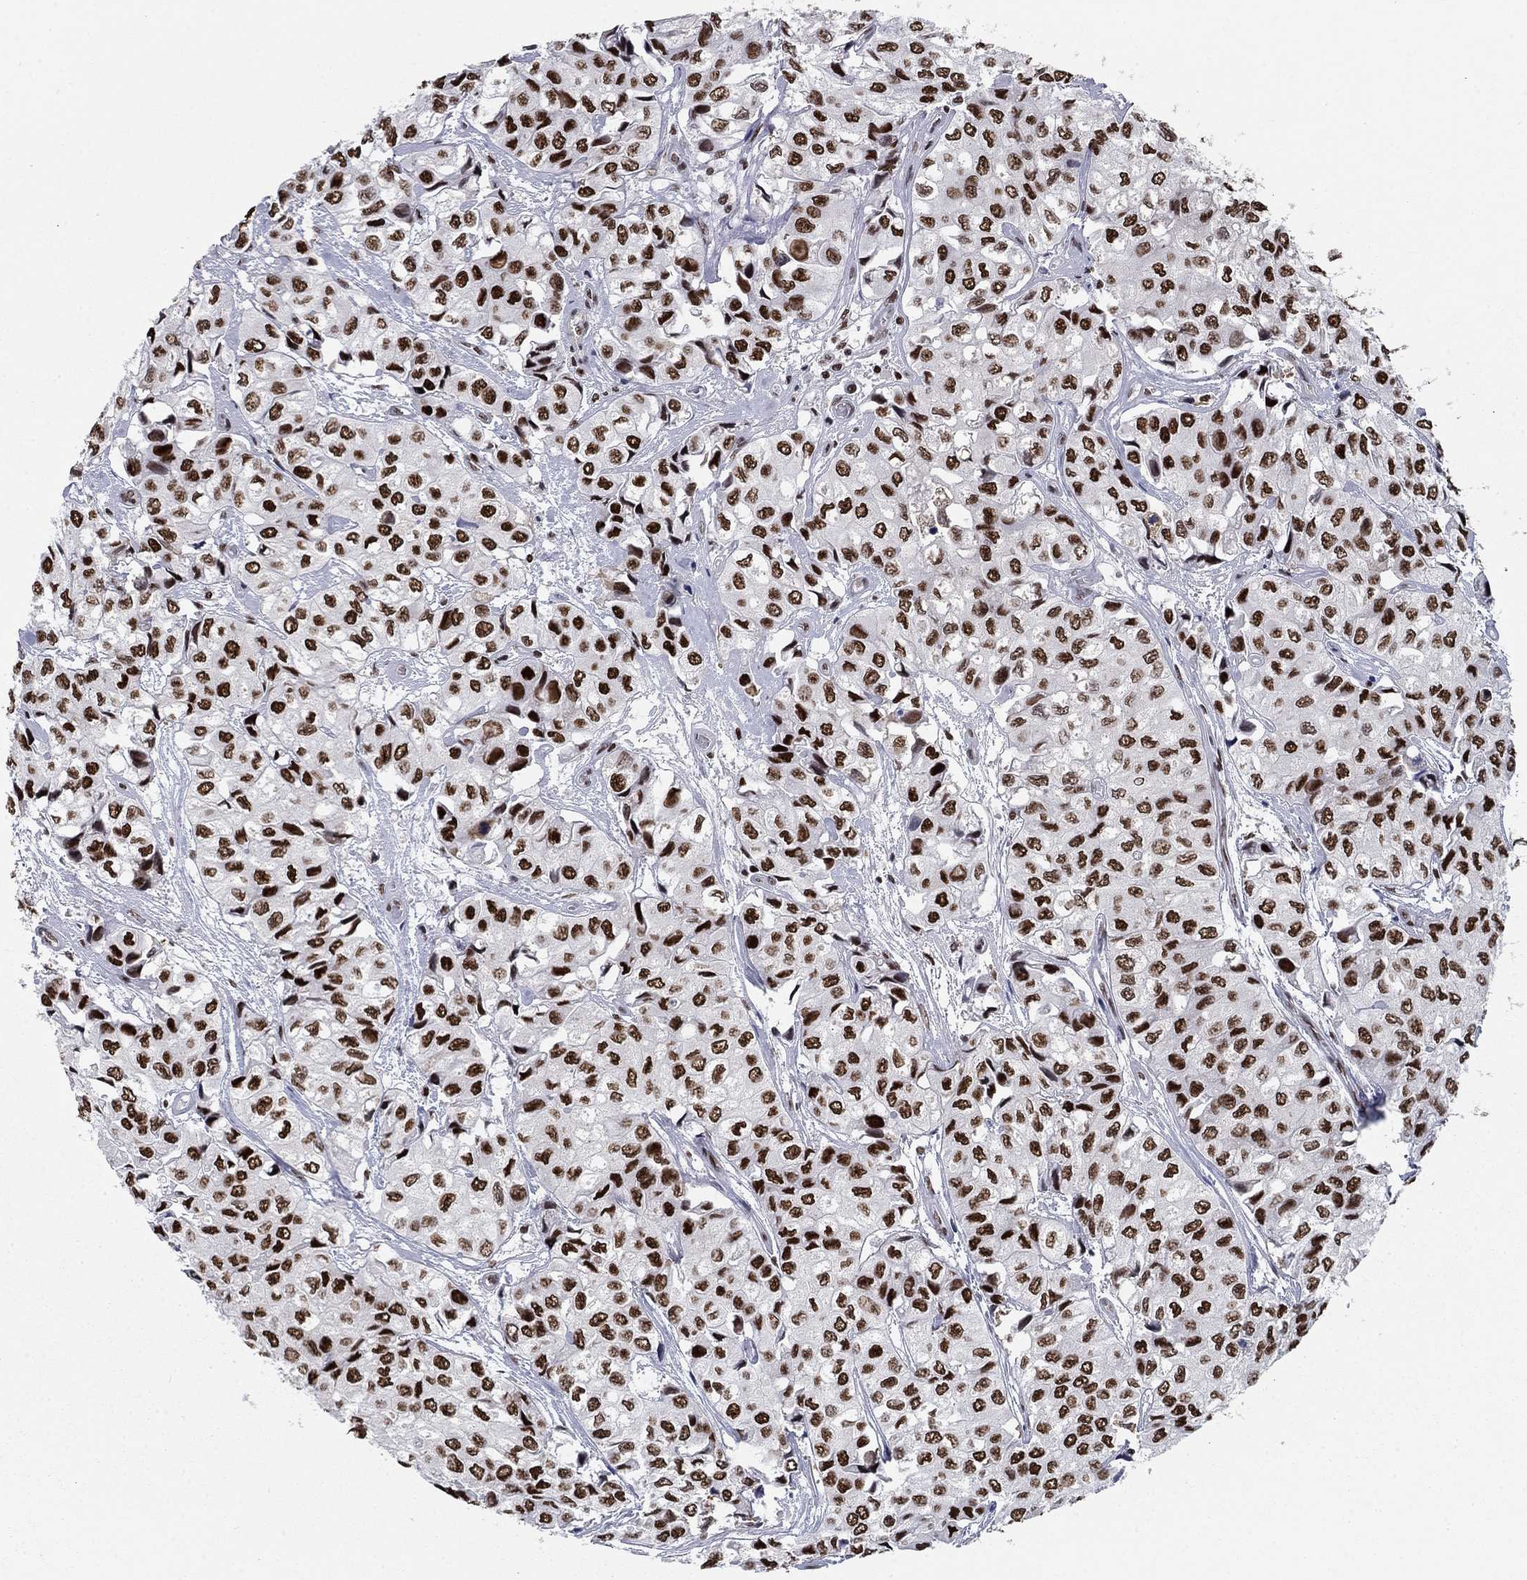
{"staining": {"intensity": "strong", "quantity": ">75%", "location": "nuclear"}, "tissue": "urothelial cancer", "cell_type": "Tumor cells", "image_type": "cancer", "snomed": [{"axis": "morphology", "description": "Urothelial carcinoma, High grade"}, {"axis": "topography", "description": "Urinary bladder"}], "caption": "There is high levels of strong nuclear positivity in tumor cells of urothelial cancer, as demonstrated by immunohistochemical staining (brown color).", "gene": "RPRD1B", "patient": {"sex": "male", "age": 73}}